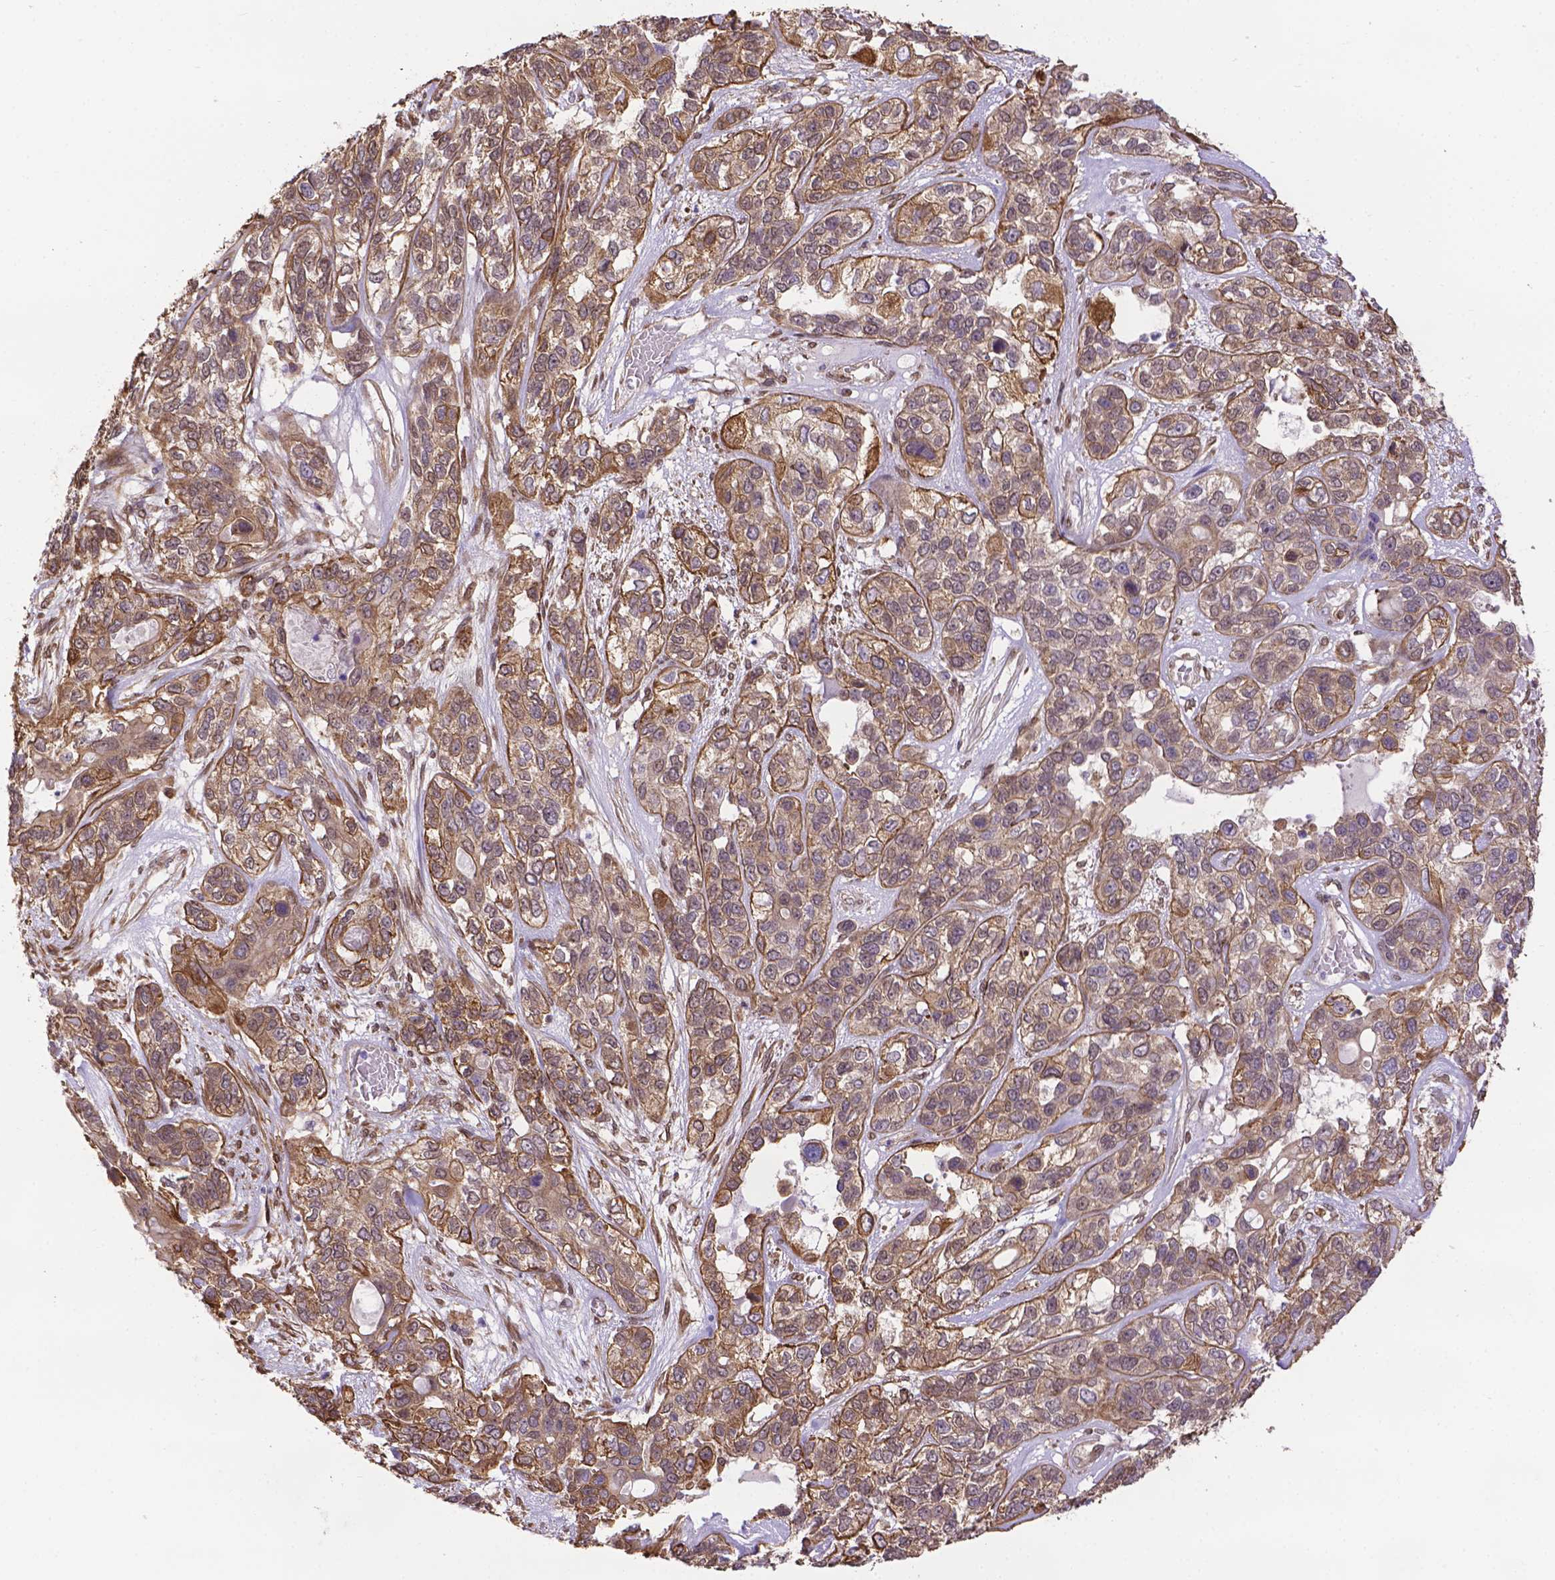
{"staining": {"intensity": "moderate", "quantity": ">75%", "location": "cytoplasmic/membranous"}, "tissue": "lung cancer", "cell_type": "Tumor cells", "image_type": "cancer", "snomed": [{"axis": "morphology", "description": "Squamous cell carcinoma, NOS"}, {"axis": "topography", "description": "Lung"}], "caption": "Human squamous cell carcinoma (lung) stained for a protein (brown) demonstrates moderate cytoplasmic/membranous positive positivity in approximately >75% of tumor cells.", "gene": "YAP1", "patient": {"sex": "female", "age": 70}}